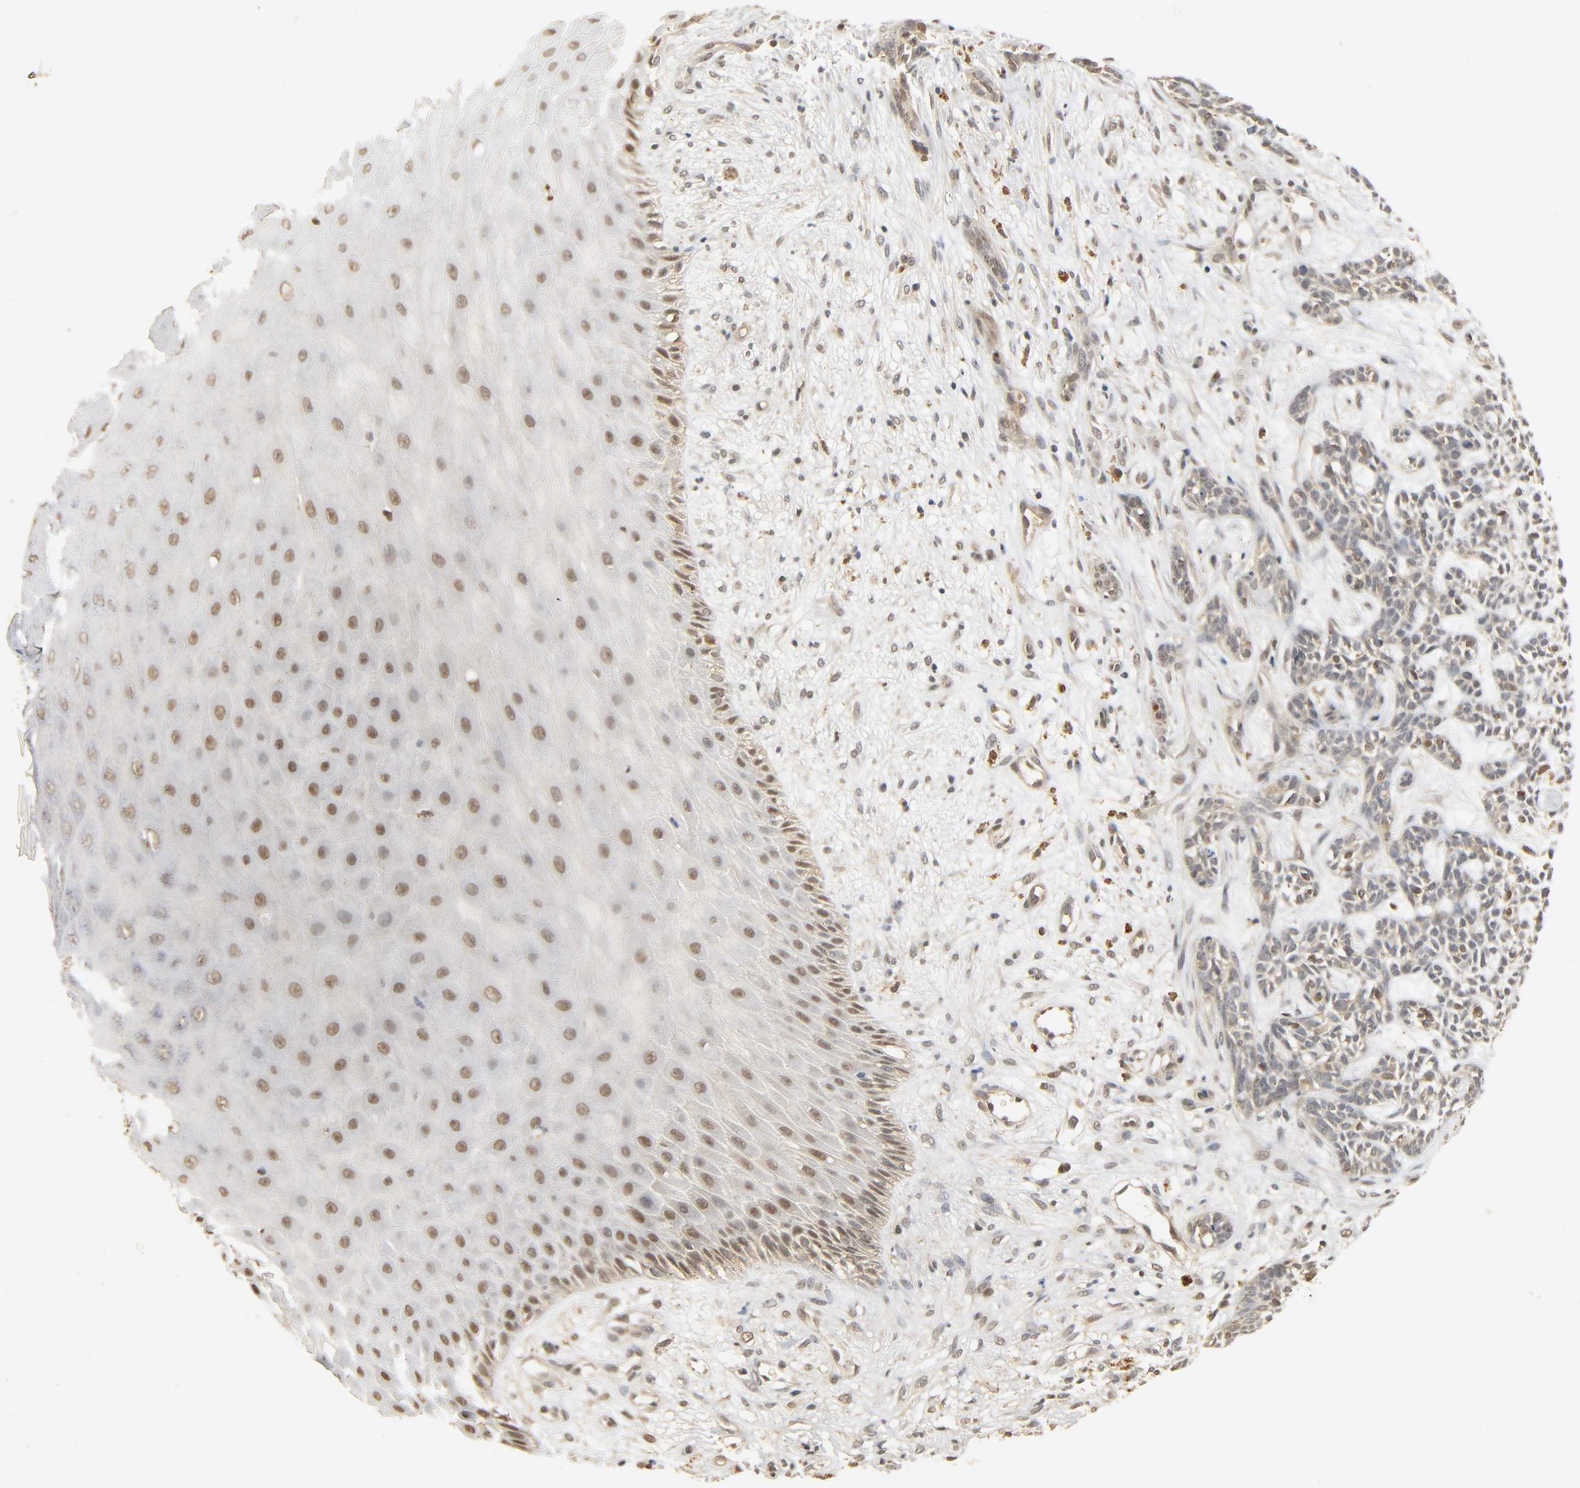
{"staining": {"intensity": "negative", "quantity": "none", "location": "none"}, "tissue": "skin cancer", "cell_type": "Tumor cells", "image_type": "cancer", "snomed": [{"axis": "morphology", "description": "Basal cell carcinoma"}, {"axis": "topography", "description": "Skin"}], "caption": "Tumor cells are negative for brown protein staining in basal cell carcinoma (skin).", "gene": "ZFPM2", "patient": {"sex": "female", "age": 84}}